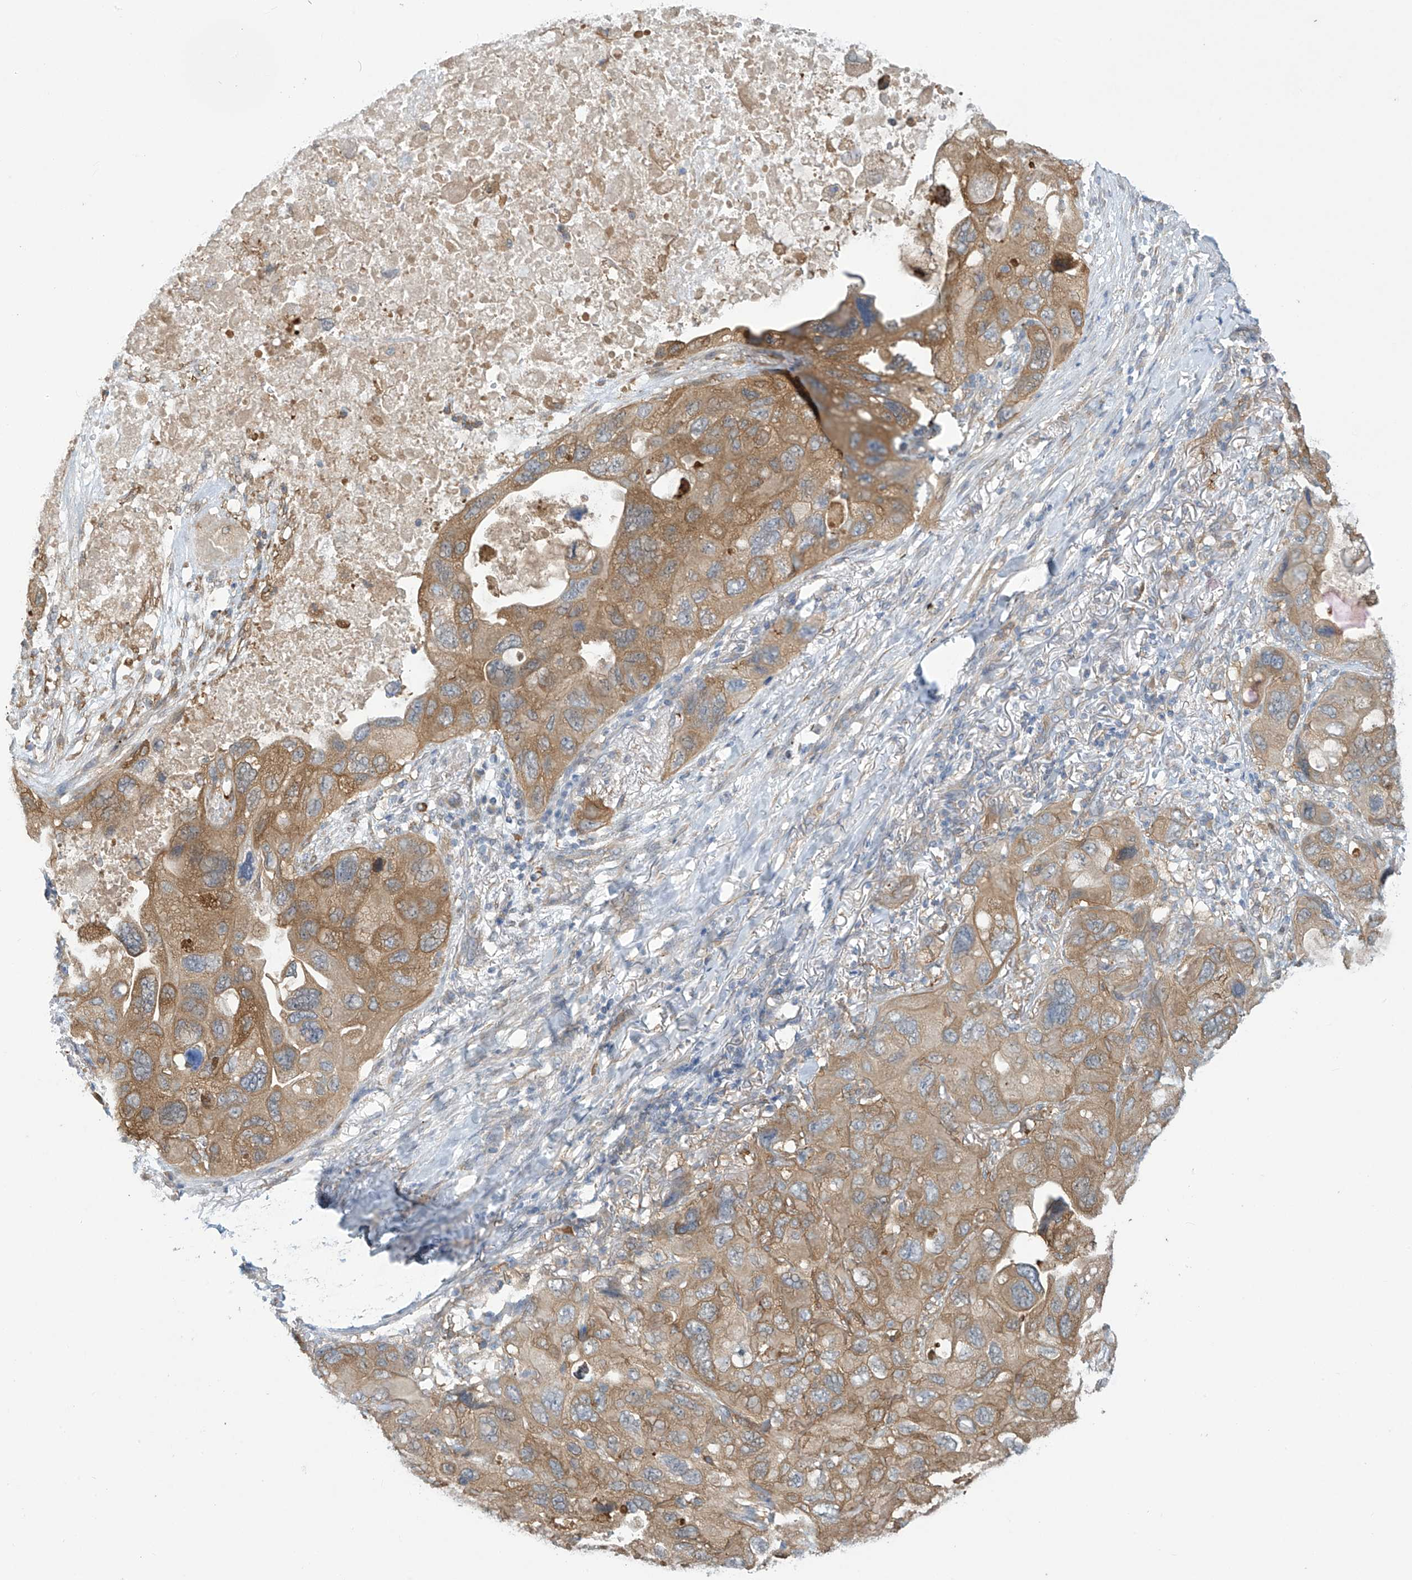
{"staining": {"intensity": "moderate", "quantity": ">75%", "location": "cytoplasmic/membranous"}, "tissue": "lung cancer", "cell_type": "Tumor cells", "image_type": "cancer", "snomed": [{"axis": "morphology", "description": "Squamous cell carcinoma, NOS"}, {"axis": "topography", "description": "Lung"}], "caption": "Protein staining displays moderate cytoplasmic/membranous positivity in about >75% of tumor cells in lung cancer.", "gene": "ADI1", "patient": {"sex": "female", "age": 73}}